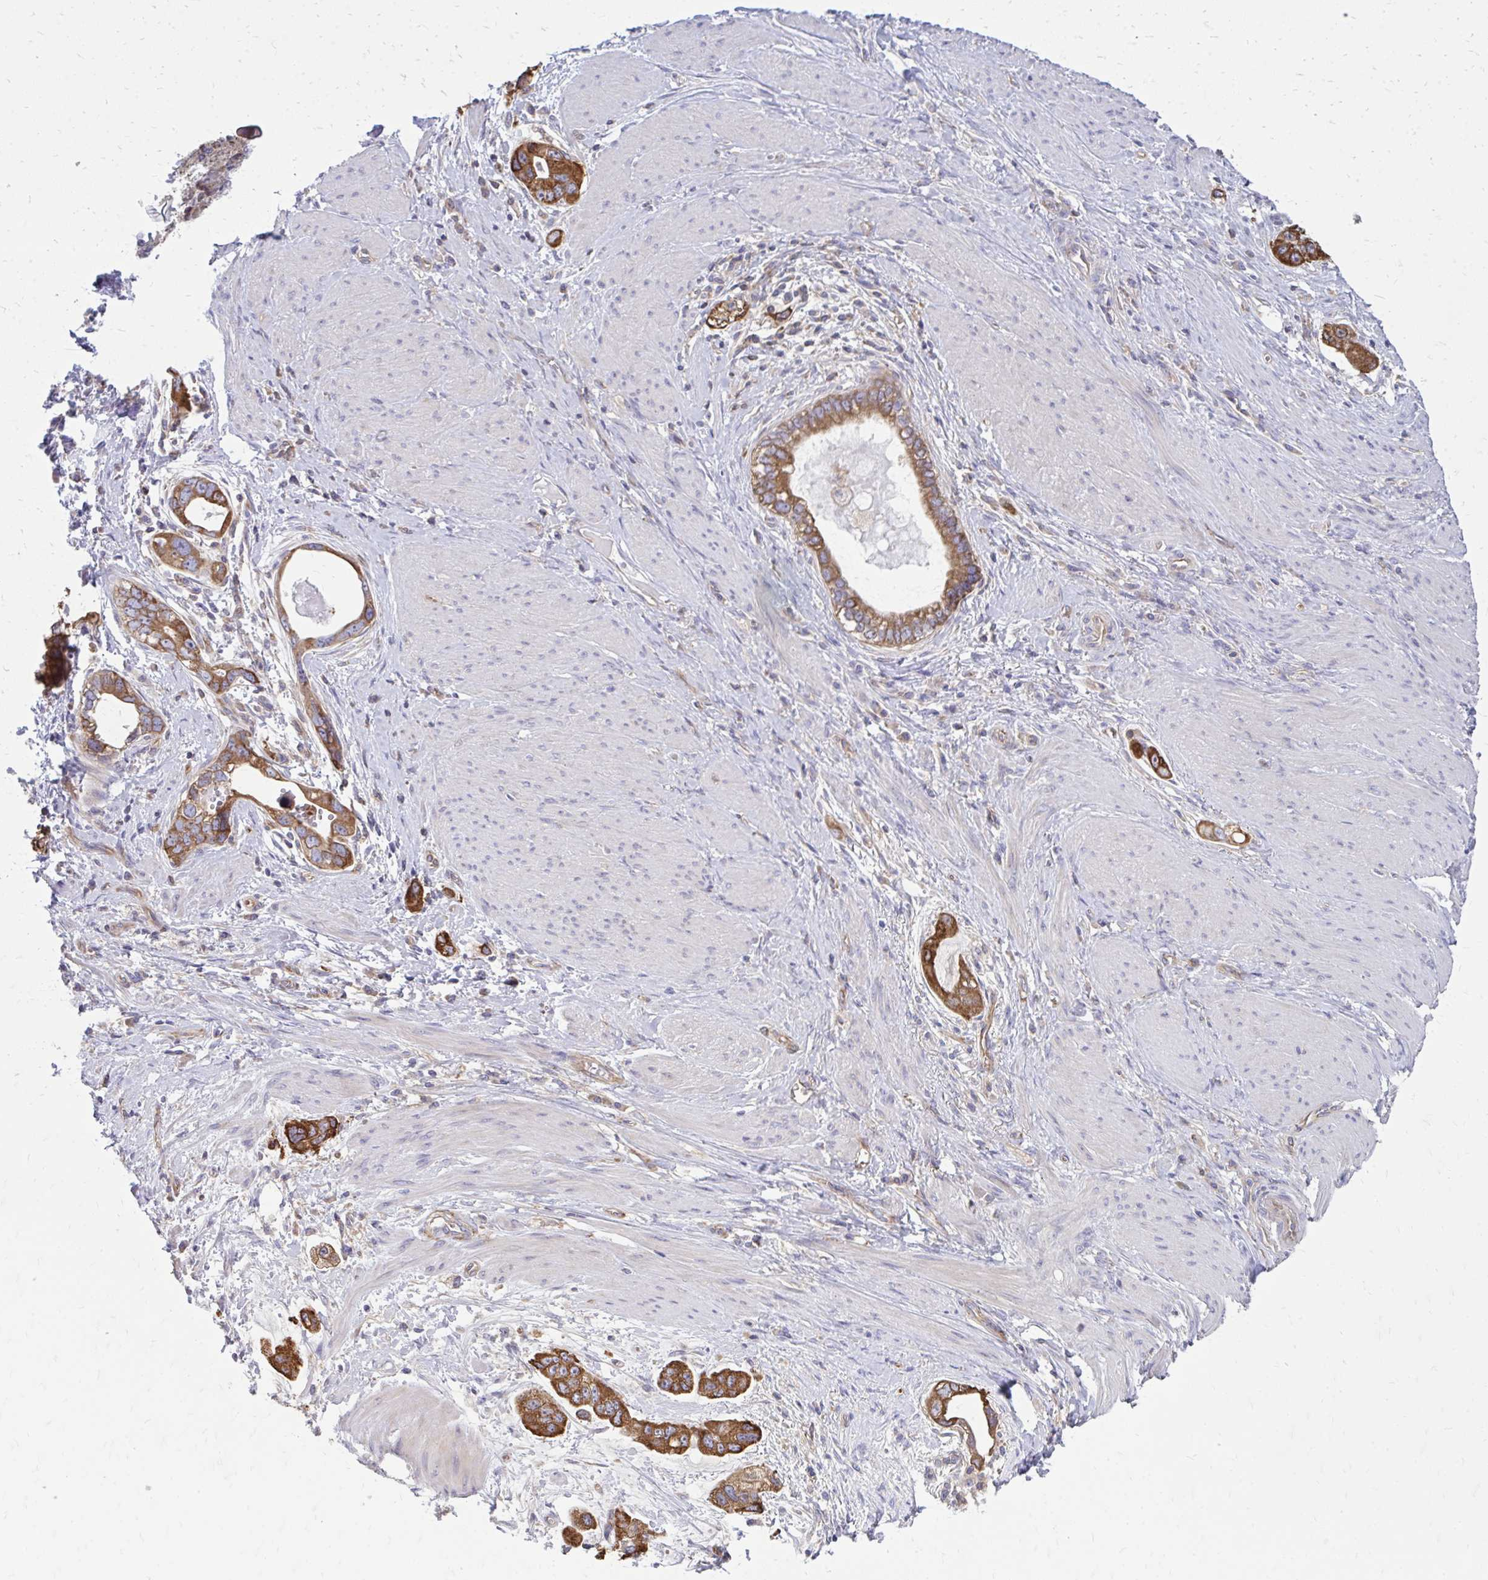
{"staining": {"intensity": "strong", "quantity": ">75%", "location": "cytoplasmic/membranous"}, "tissue": "stomach cancer", "cell_type": "Tumor cells", "image_type": "cancer", "snomed": [{"axis": "morphology", "description": "Adenocarcinoma, NOS"}, {"axis": "topography", "description": "Stomach, lower"}], "caption": "DAB immunohistochemical staining of adenocarcinoma (stomach) shows strong cytoplasmic/membranous protein staining in about >75% of tumor cells. Ihc stains the protein of interest in brown and the nuclei are stained blue.", "gene": "ASAP1", "patient": {"sex": "female", "age": 93}}